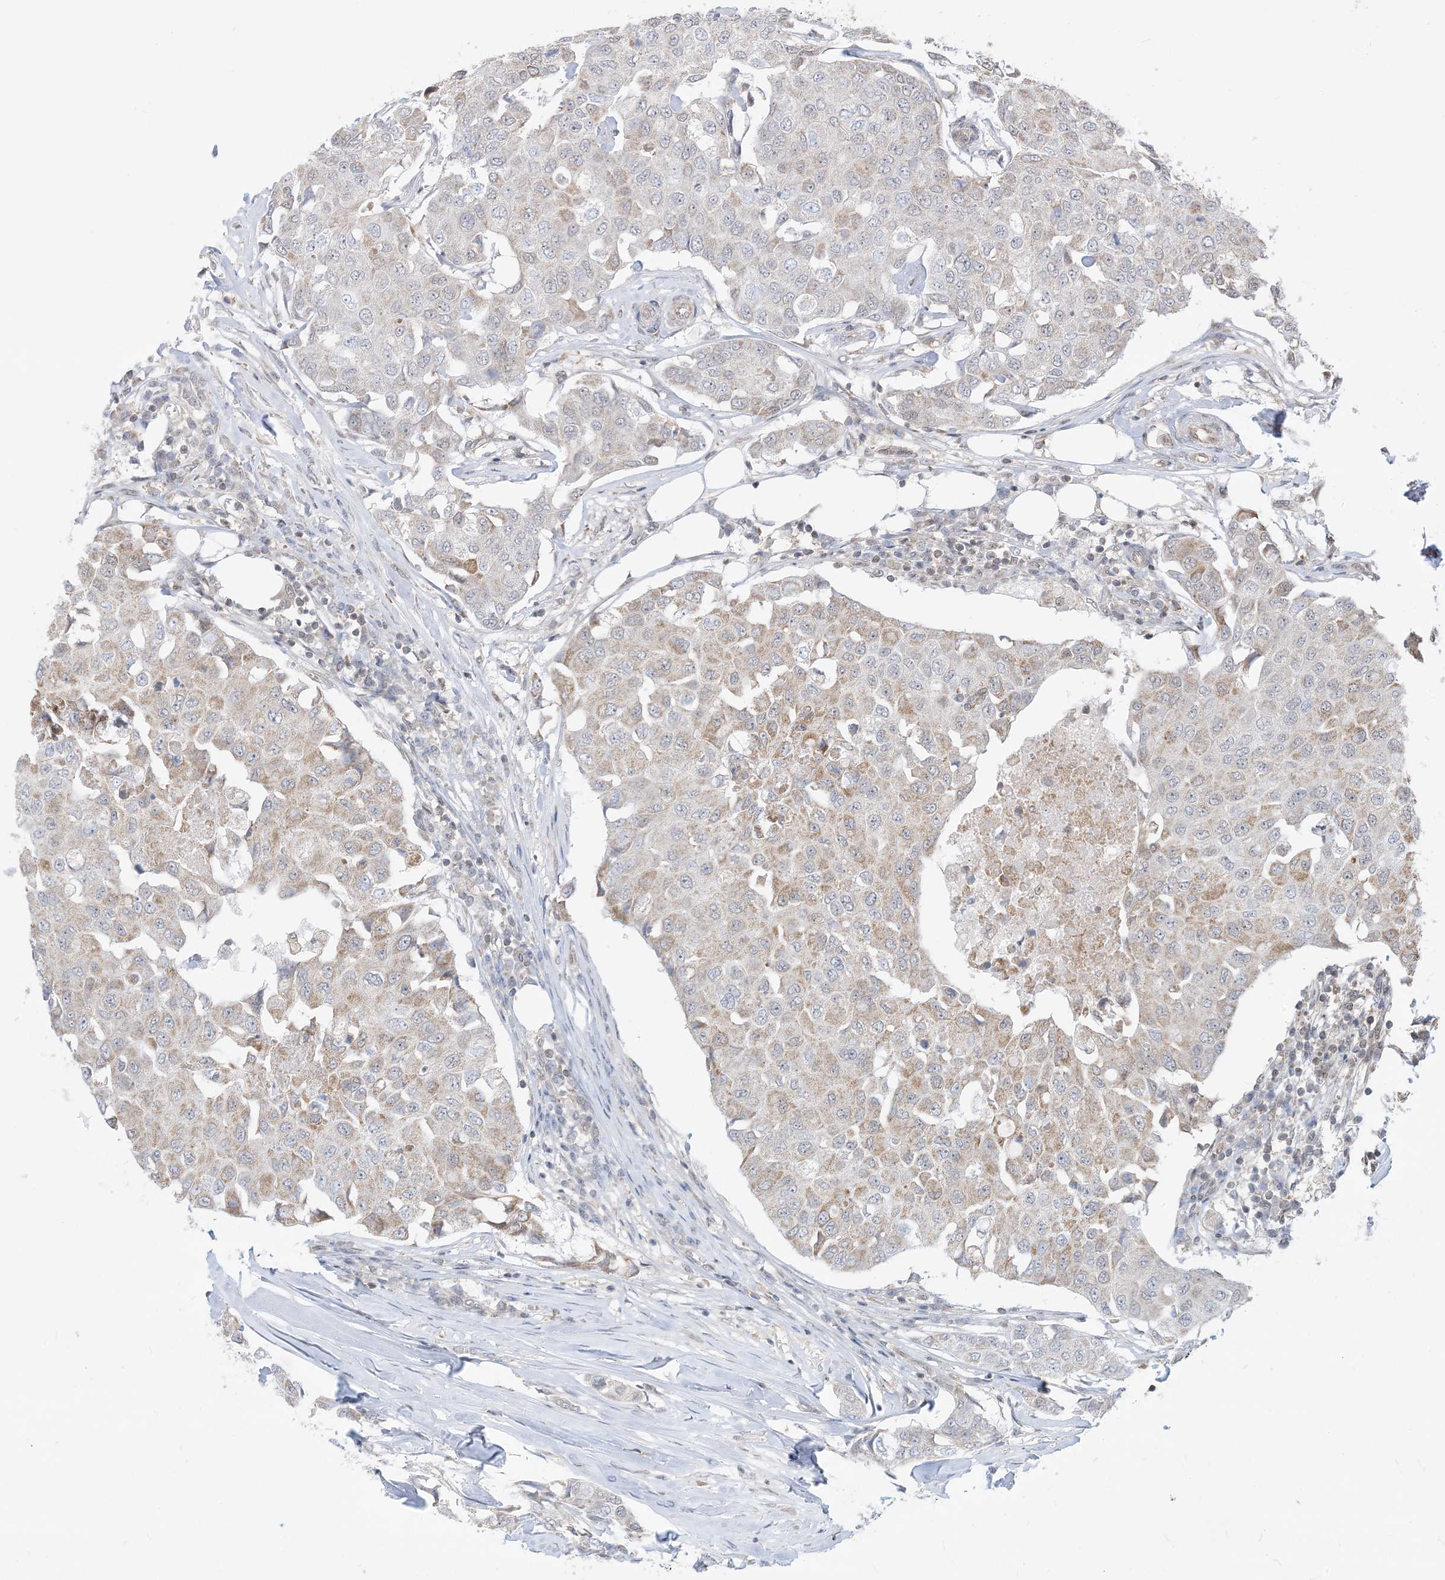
{"staining": {"intensity": "weak", "quantity": "<25%", "location": "cytoplasmic/membranous"}, "tissue": "breast cancer", "cell_type": "Tumor cells", "image_type": "cancer", "snomed": [{"axis": "morphology", "description": "Duct carcinoma"}, {"axis": "topography", "description": "Breast"}], "caption": "High magnification brightfield microscopy of breast cancer stained with DAB (3,3'-diaminobenzidine) (brown) and counterstained with hematoxylin (blue): tumor cells show no significant expression.", "gene": "CASP4", "patient": {"sex": "female", "age": 80}}